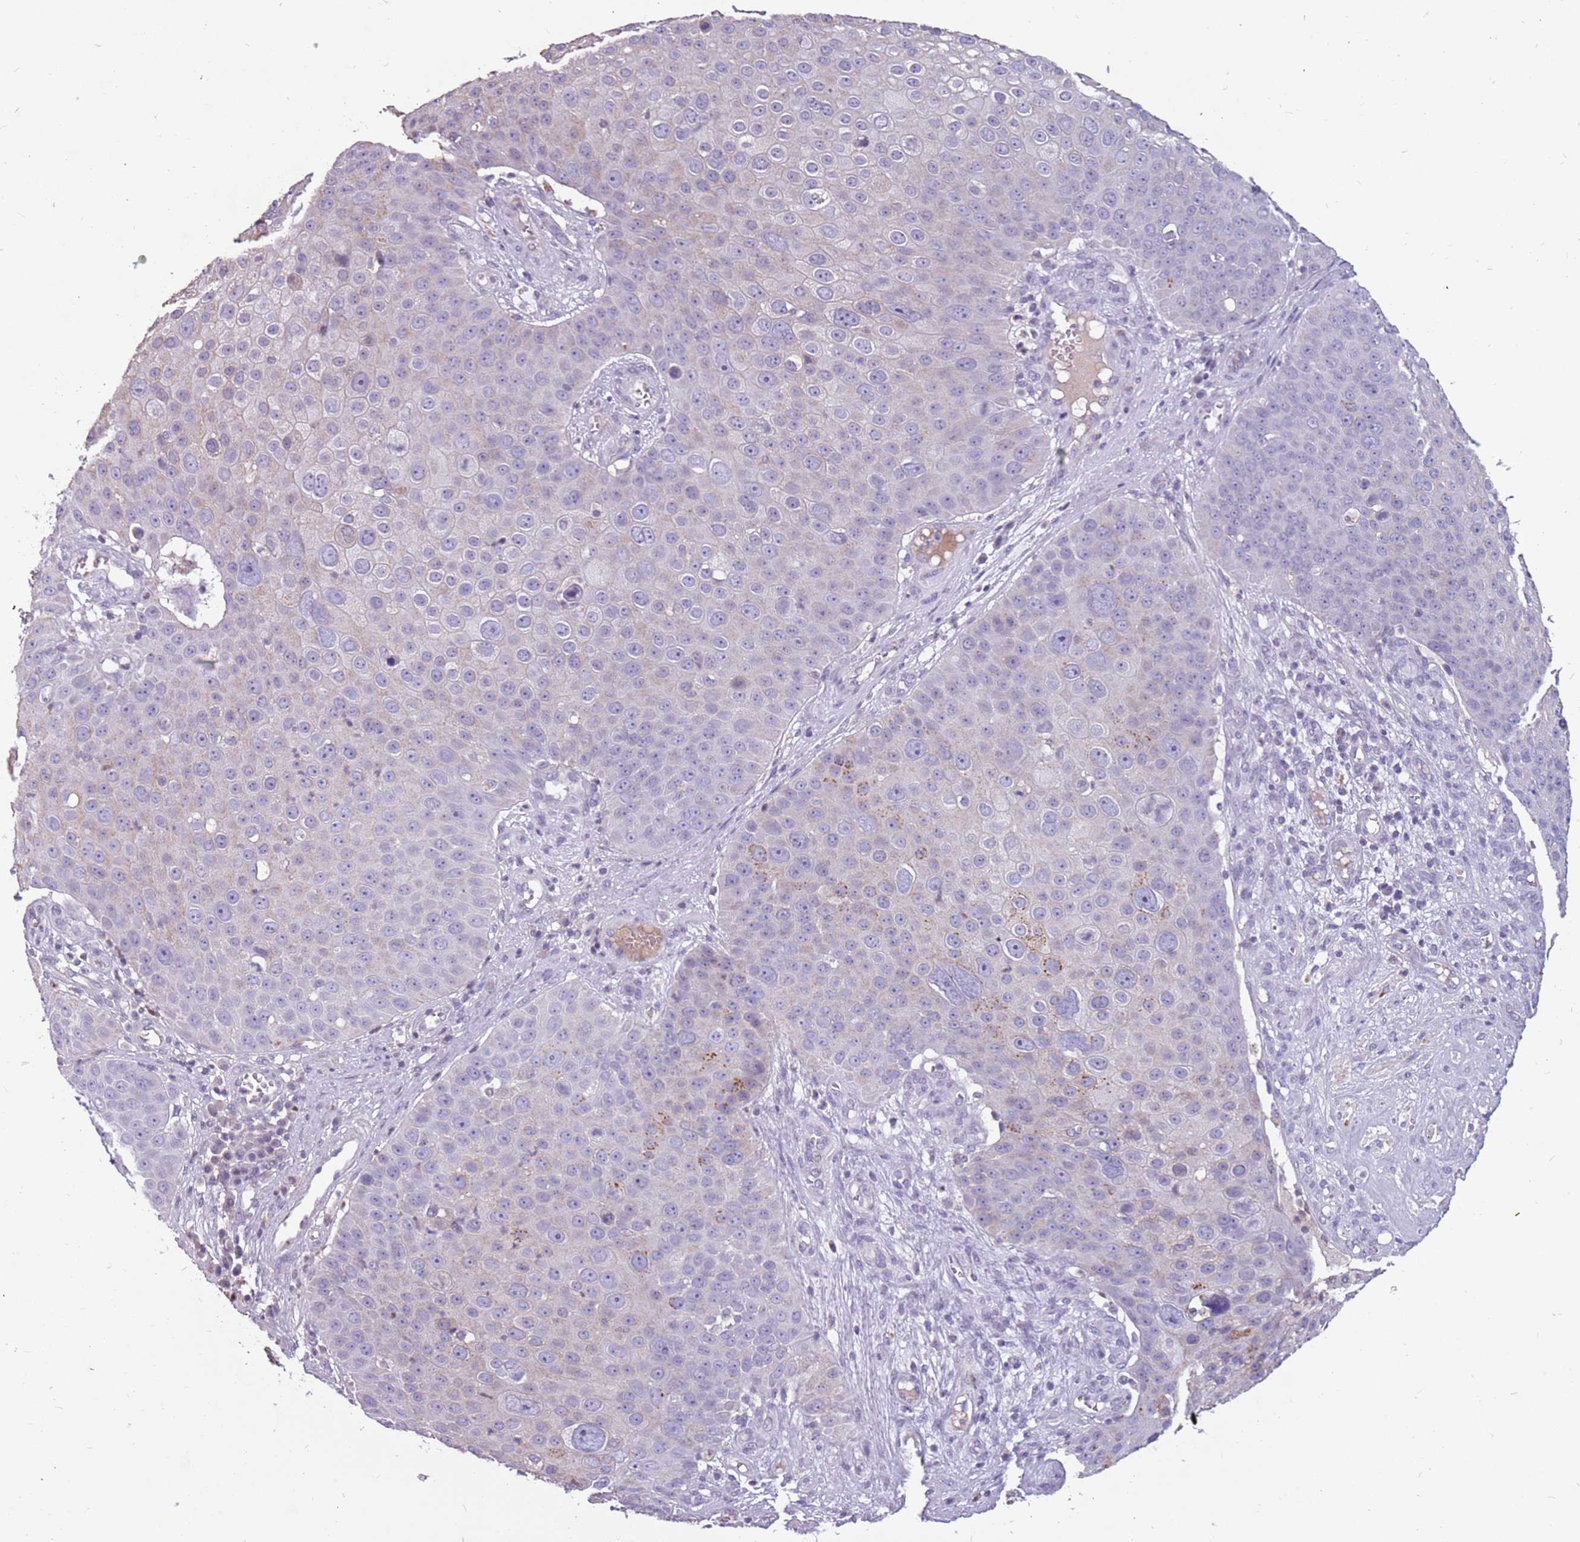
{"staining": {"intensity": "moderate", "quantity": "<25%", "location": "cytoplasmic/membranous"}, "tissue": "skin cancer", "cell_type": "Tumor cells", "image_type": "cancer", "snomed": [{"axis": "morphology", "description": "Squamous cell carcinoma, NOS"}, {"axis": "topography", "description": "Skin"}], "caption": "Immunohistochemical staining of skin cancer reveals low levels of moderate cytoplasmic/membranous protein positivity in approximately <25% of tumor cells.", "gene": "NEK6", "patient": {"sex": "male", "age": 71}}